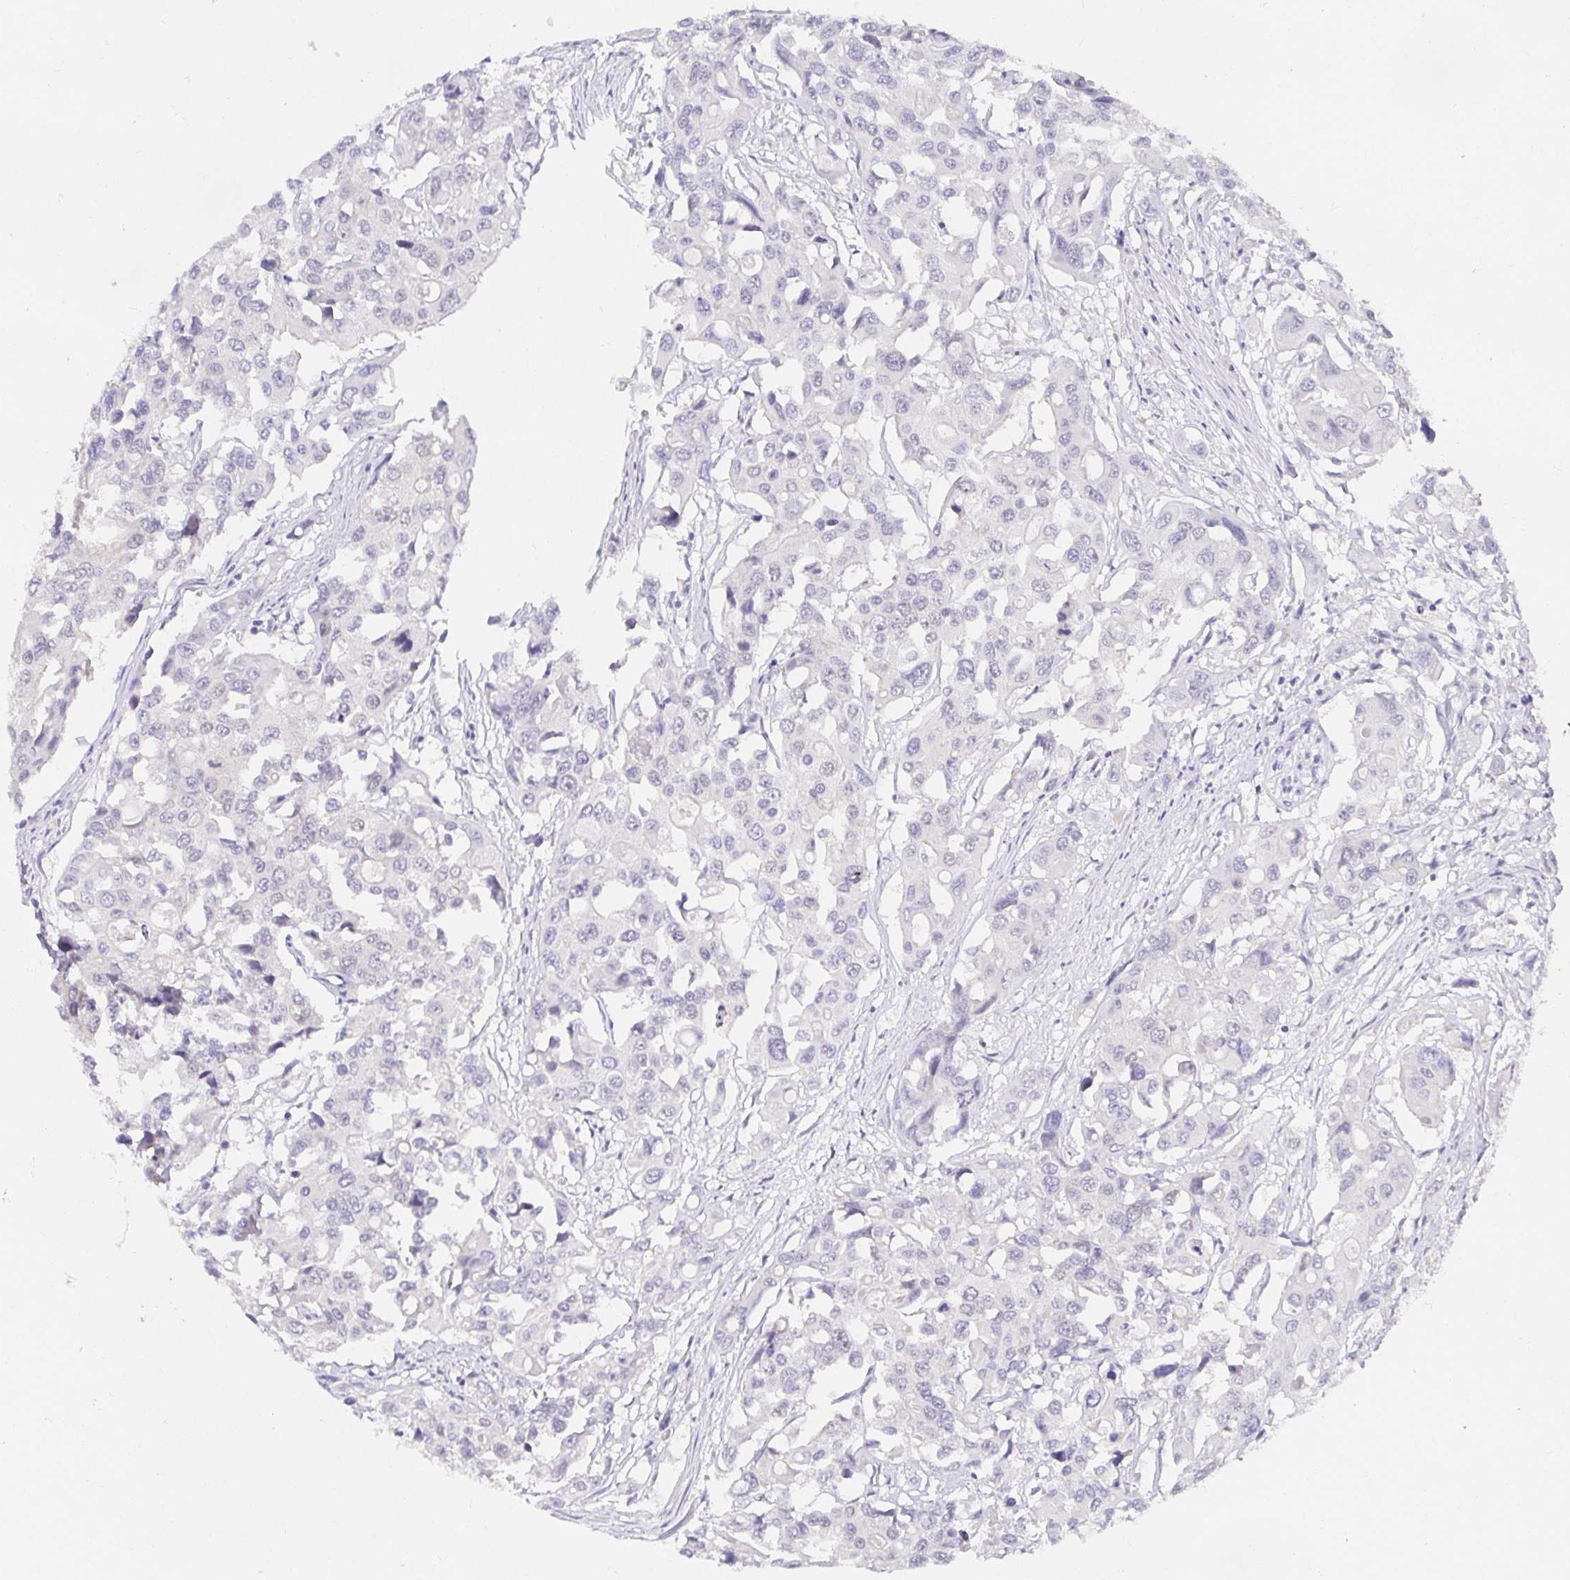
{"staining": {"intensity": "negative", "quantity": "none", "location": "none"}, "tissue": "colorectal cancer", "cell_type": "Tumor cells", "image_type": "cancer", "snomed": [{"axis": "morphology", "description": "Adenocarcinoma, NOS"}, {"axis": "topography", "description": "Colon"}], "caption": "DAB (3,3'-diaminobenzidine) immunohistochemical staining of human colorectal adenocarcinoma reveals no significant staining in tumor cells.", "gene": "PDX1", "patient": {"sex": "male", "age": 77}}